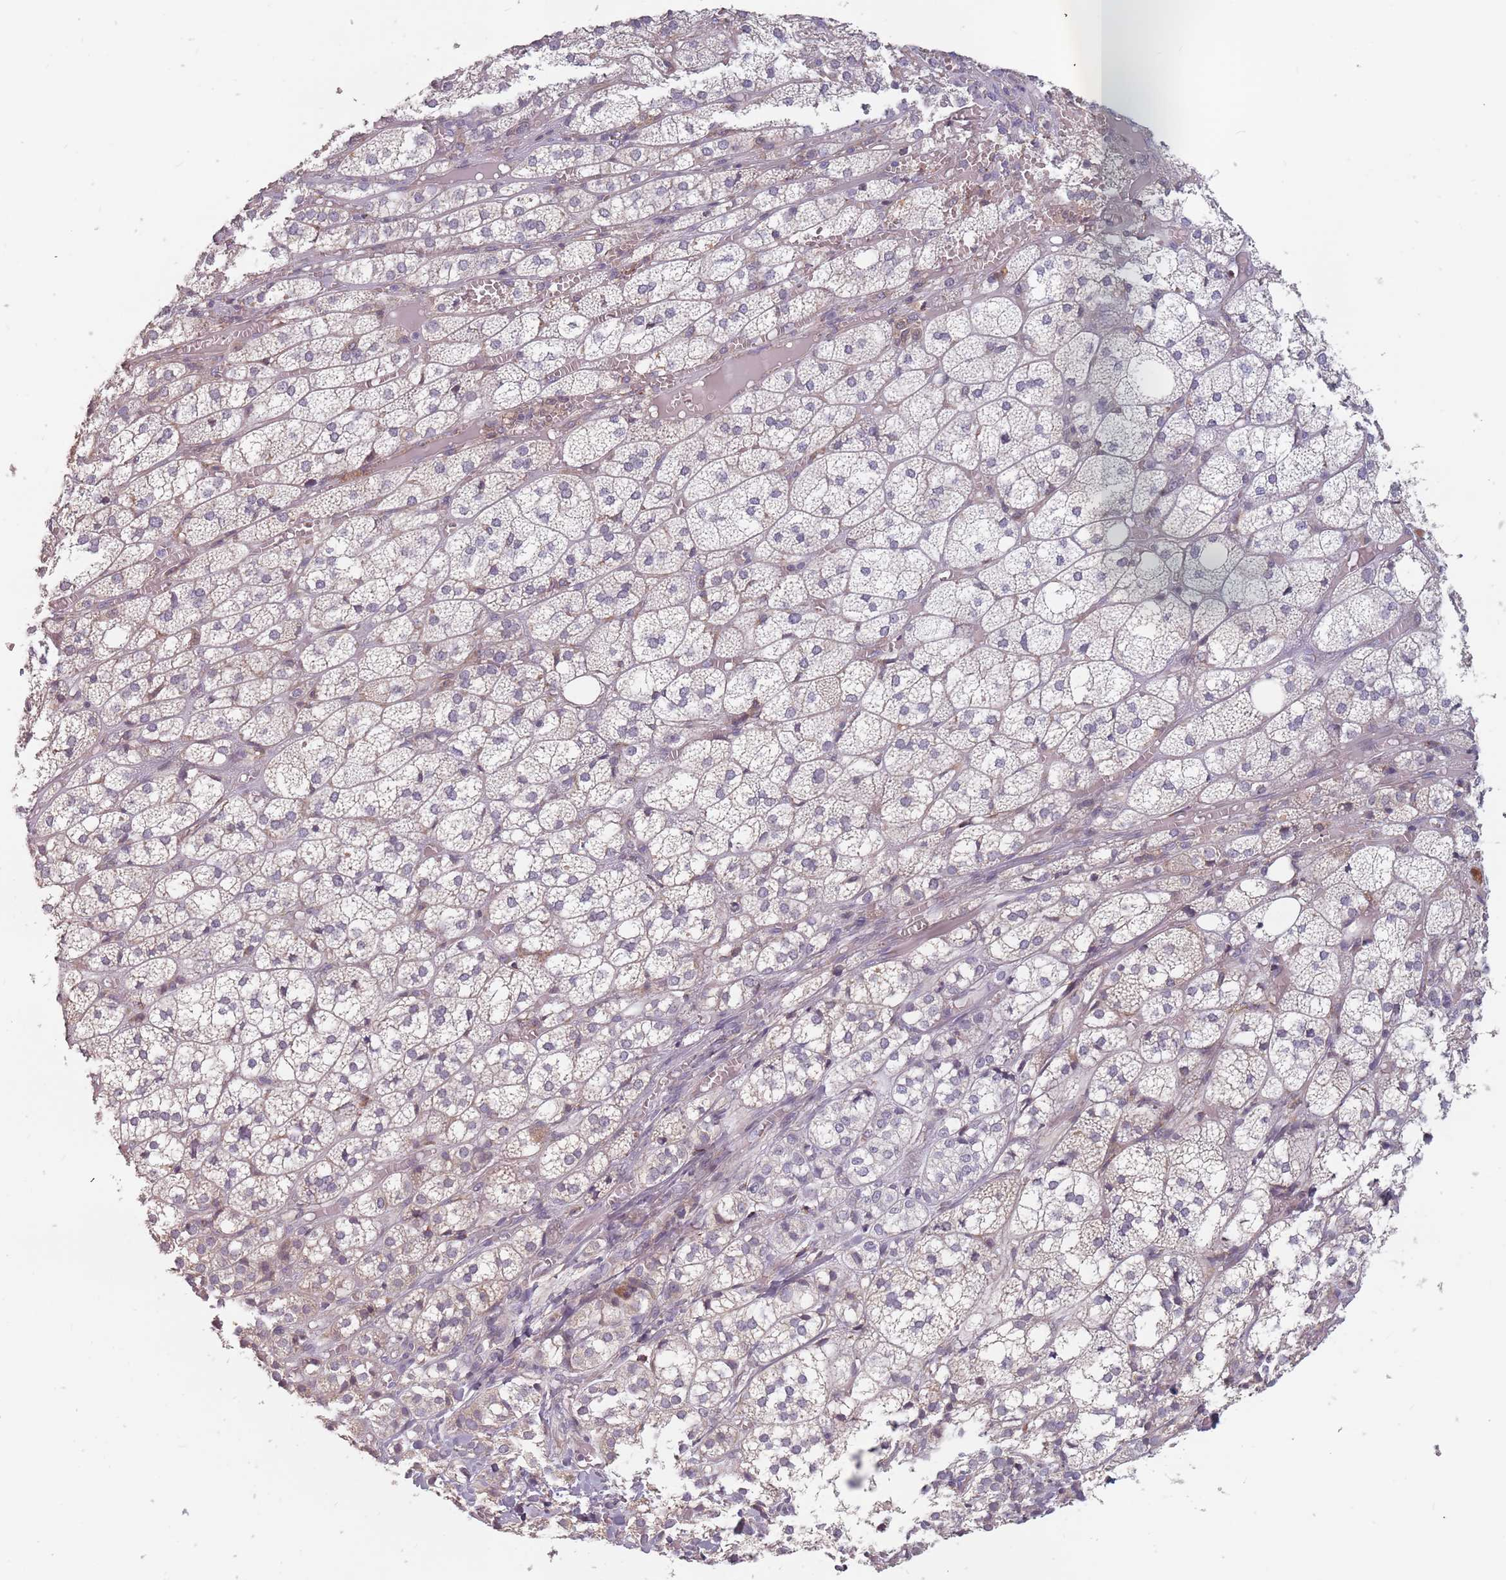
{"staining": {"intensity": "negative", "quantity": "none", "location": "none"}, "tissue": "adrenal gland", "cell_type": "Glandular cells", "image_type": "normal", "snomed": [{"axis": "morphology", "description": "Normal tissue, NOS"}, {"axis": "topography", "description": "Adrenal gland"}], "caption": "Unremarkable adrenal gland was stained to show a protein in brown. There is no significant staining in glandular cells. Brightfield microscopy of IHC stained with DAB (brown) and hematoxylin (blue), captured at high magnification.", "gene": "ADAL", "patient": {"sex": "female", "age": 61}}